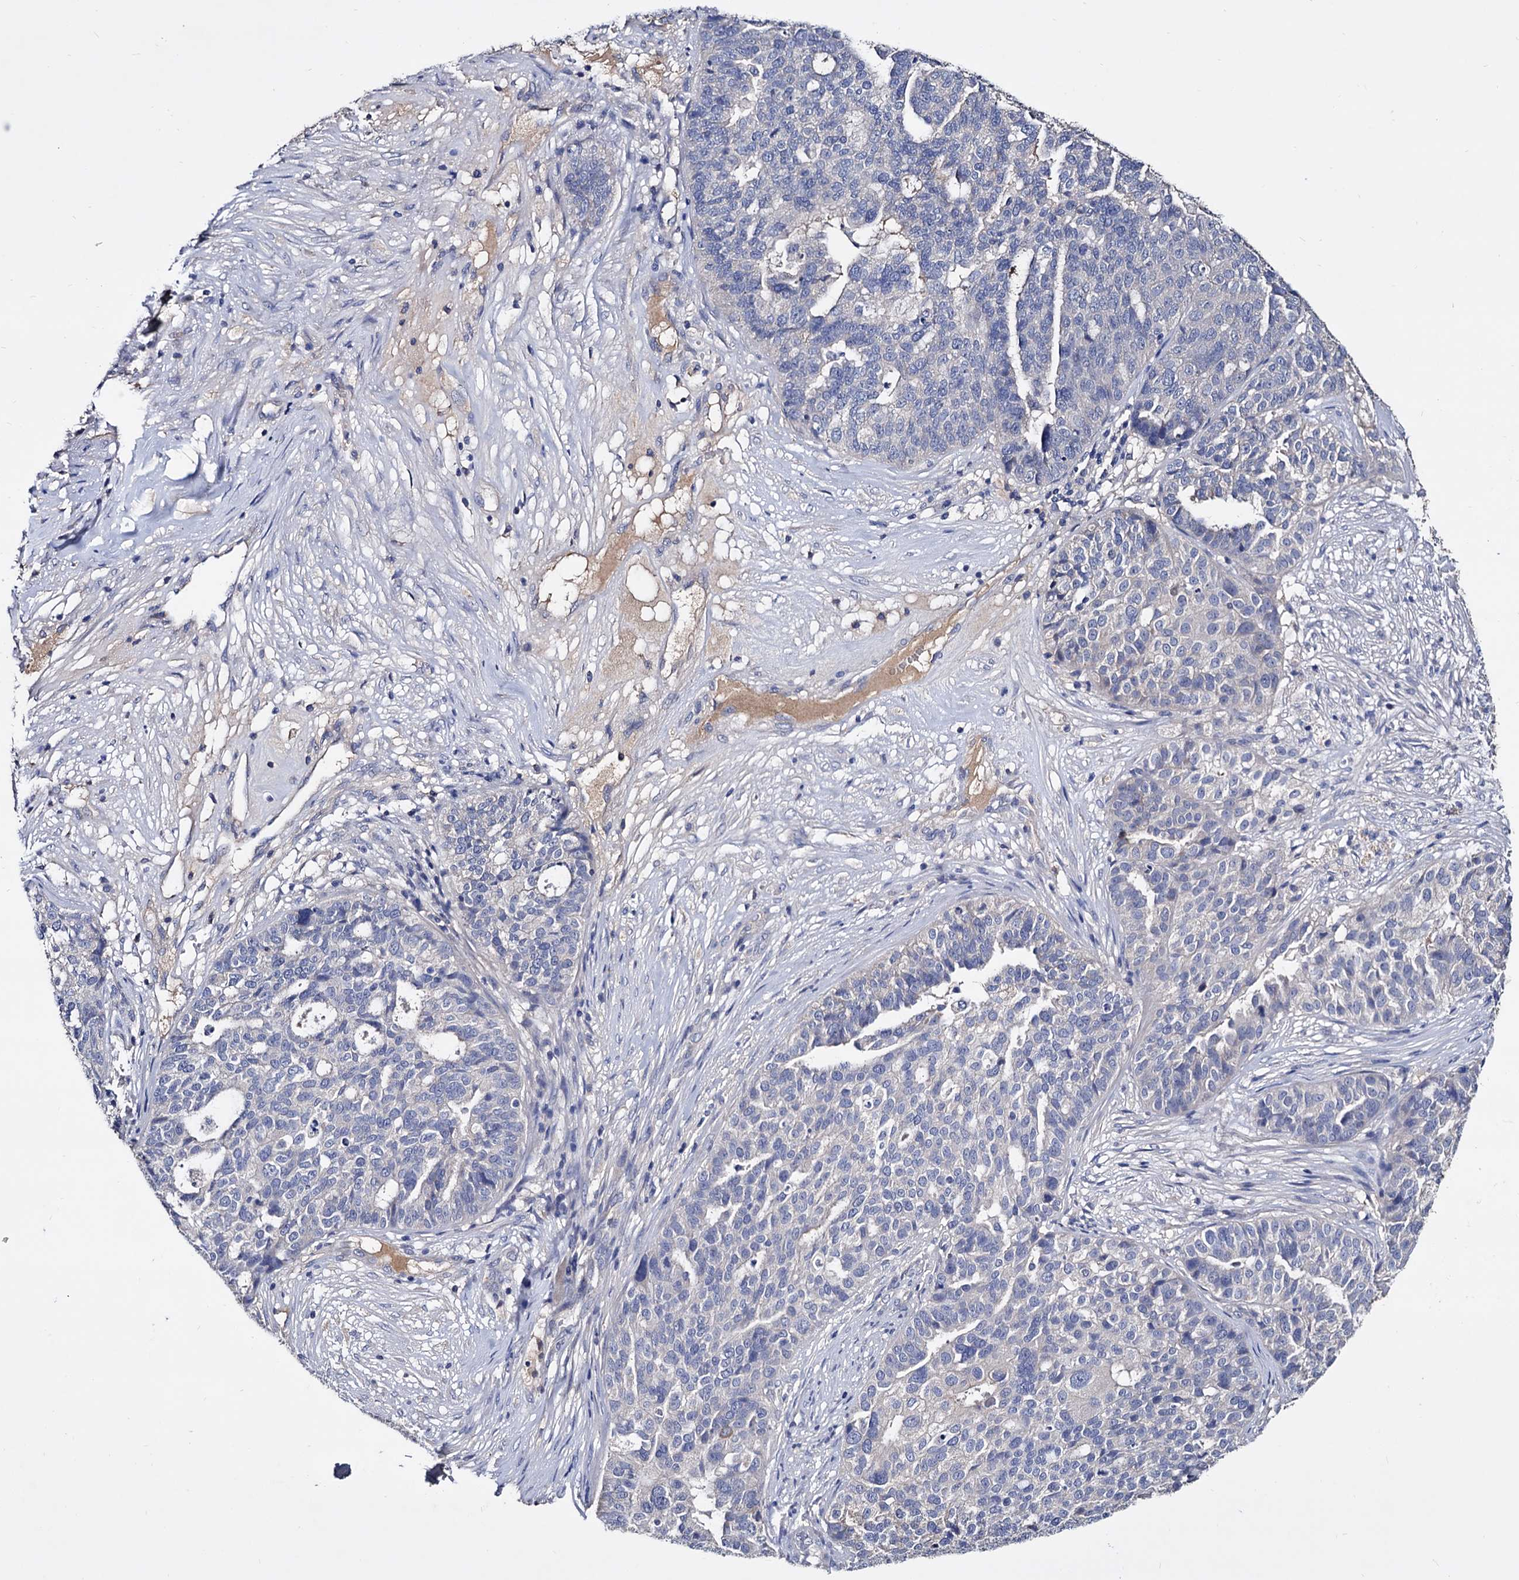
{"staining": {"intensity": "negative", "quantity": "none", "location": "none"}, "tissue": "ovarian cancer", "cell_type": "Tumor cells", "image_type": "cancer", "snomed": [{"axis": "morphology", "description": "Cystadenocarcinoma, serous, NOS"}, {"axis": "topography", "description": "Ovary"}], "caption": "Immunohistochemical staining of human ovarian cancer (serous cystadenocarcinoma) reveals no significant staining in tumor cells.", "gene": "NPAS4", "patient": {"sex": "female", "age": 59}}